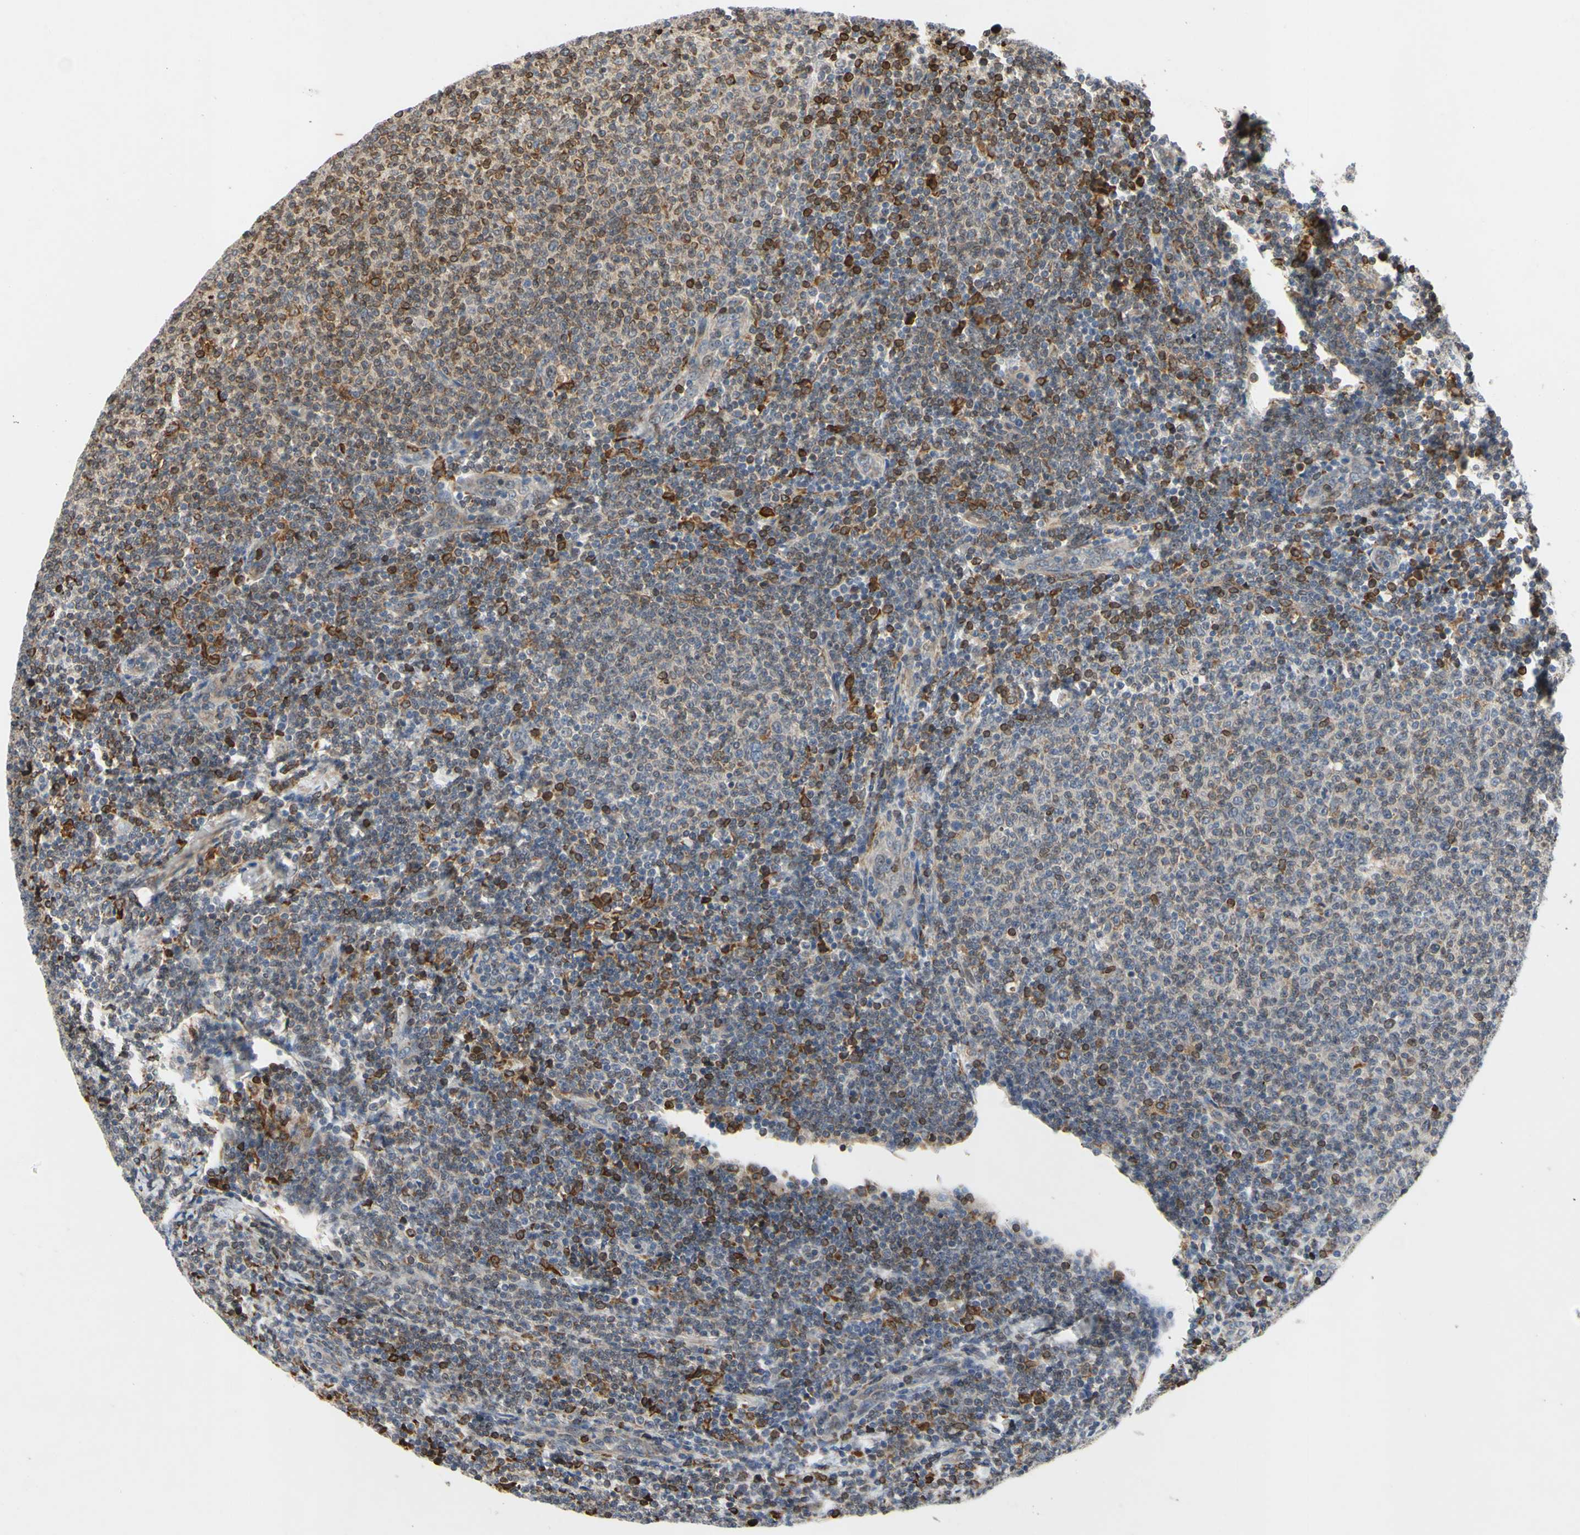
{"staining": {"intensity": "strong", "quantity": "<25%", "location": "cytoplasmic/membranous"}, "tissue": "lymphoma", "cell_type": "Tumor cells", "image_type": "cancer", "snomed": [{"axis": "morphology", "description": "Malignant lymphoma, non-Hodgkin's type, Low grade"}, {"axis": "topography", "description": "Lymph node"}], "caption": "Immunohistochemistry of human lymphoma displays medium levels of strong cytoplasmic/membranous staining in approximately <25% of tumor cells.", "gene": "PLXNA2", "patient": {"sex": "male", "age": 66}}